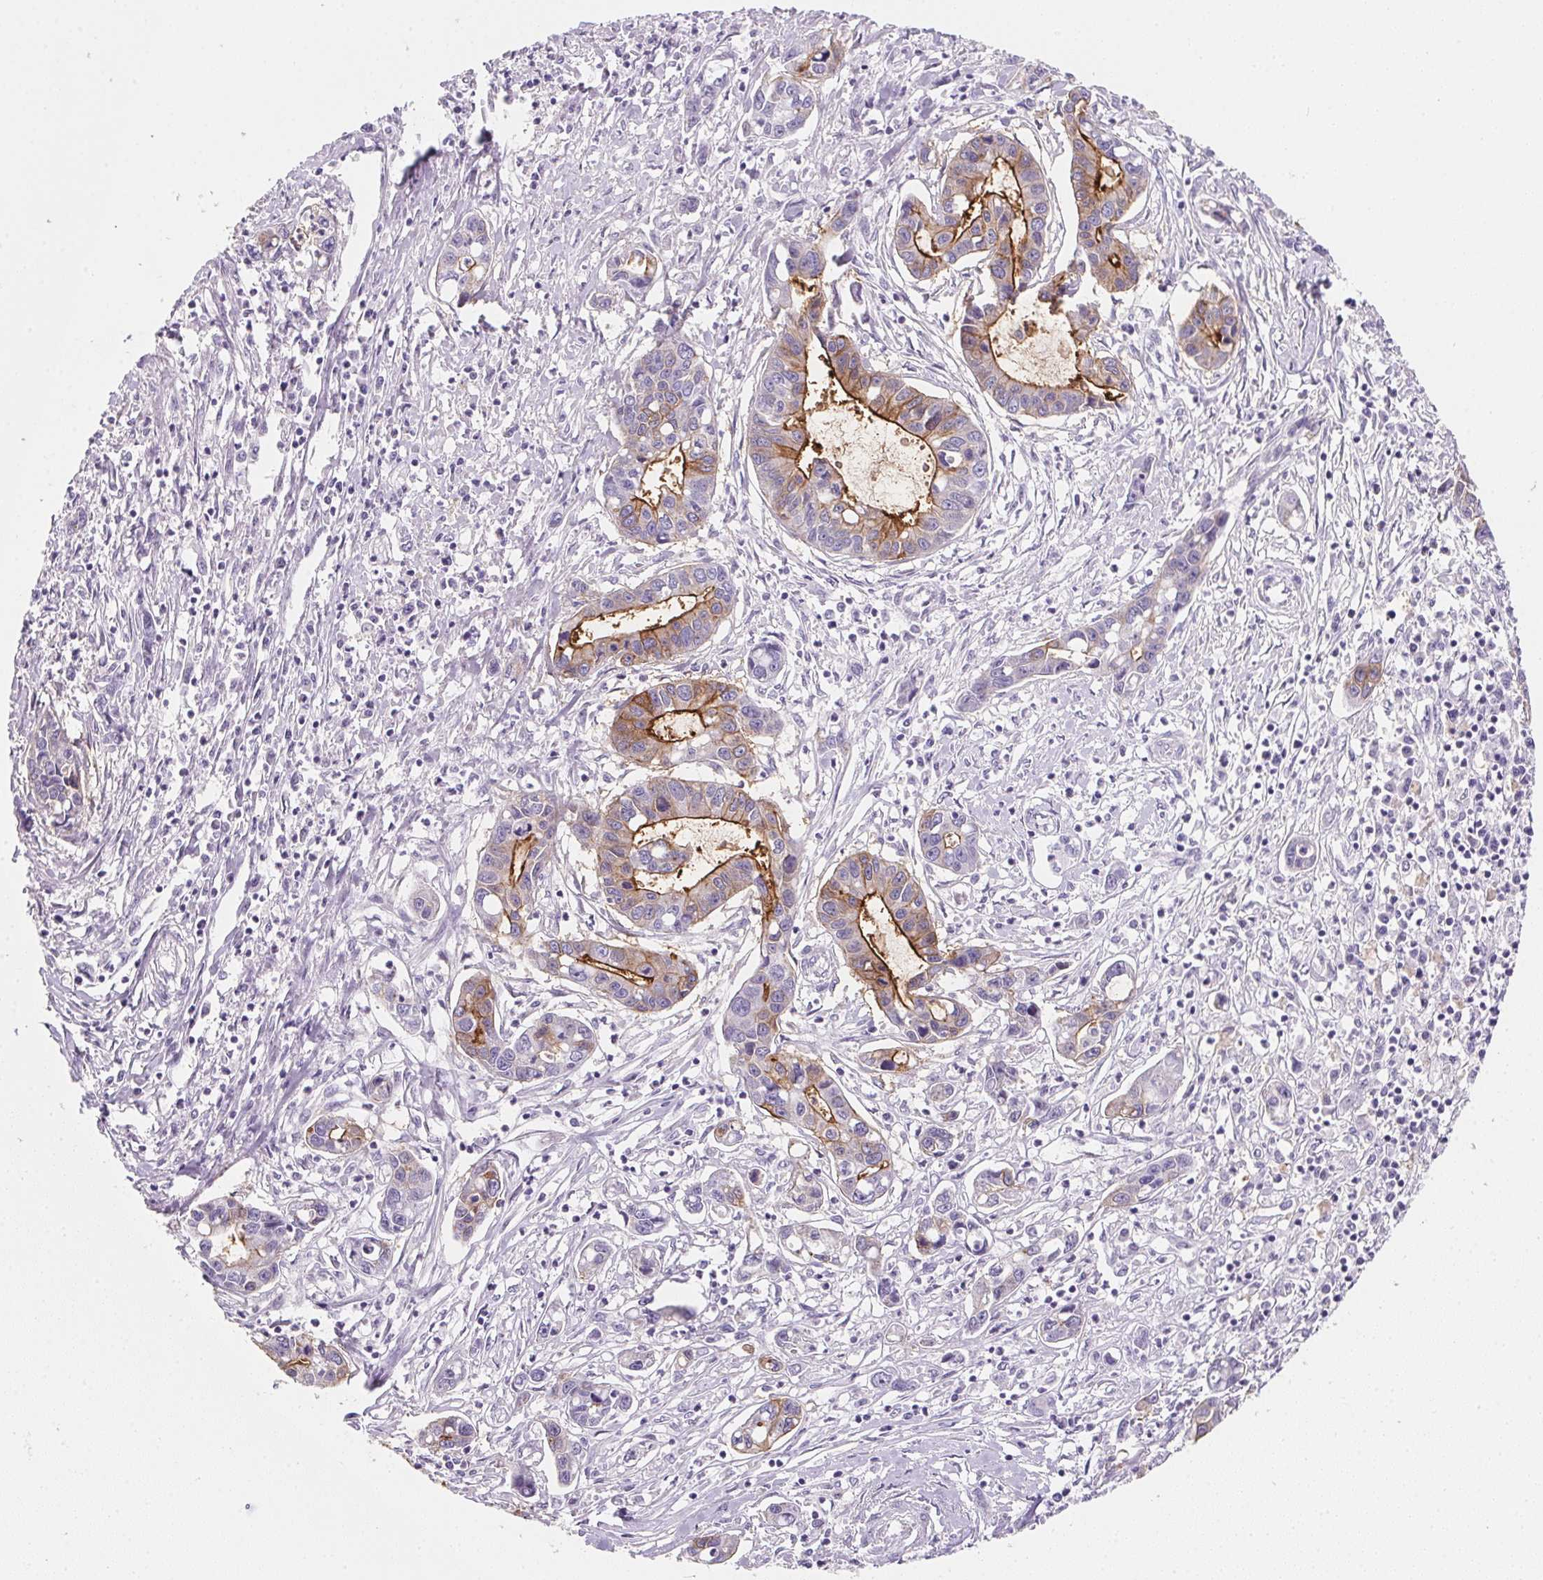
{"staining": {"intensity": "moderate", "quantity": "25%-75%", "location": "cytoplasmic/membranous"}, "tissue": "liver cancer", "cell_type": "Tumor cells", "image_type": "cancer", "snomed": [{"axis": "morphology", "description": "Cholangiocarcinoma"}, {"axis": "topography", "description": "Liver"}], "caption": "Liver cancer (cholangiocarcinoma) stained with a brown dye reveals moderate cytoplasmic/membranous positive staining in about 25%-75% of tumor cells.", "gene": "AQP5", "patient": {"sex": "male", "age": 58}}